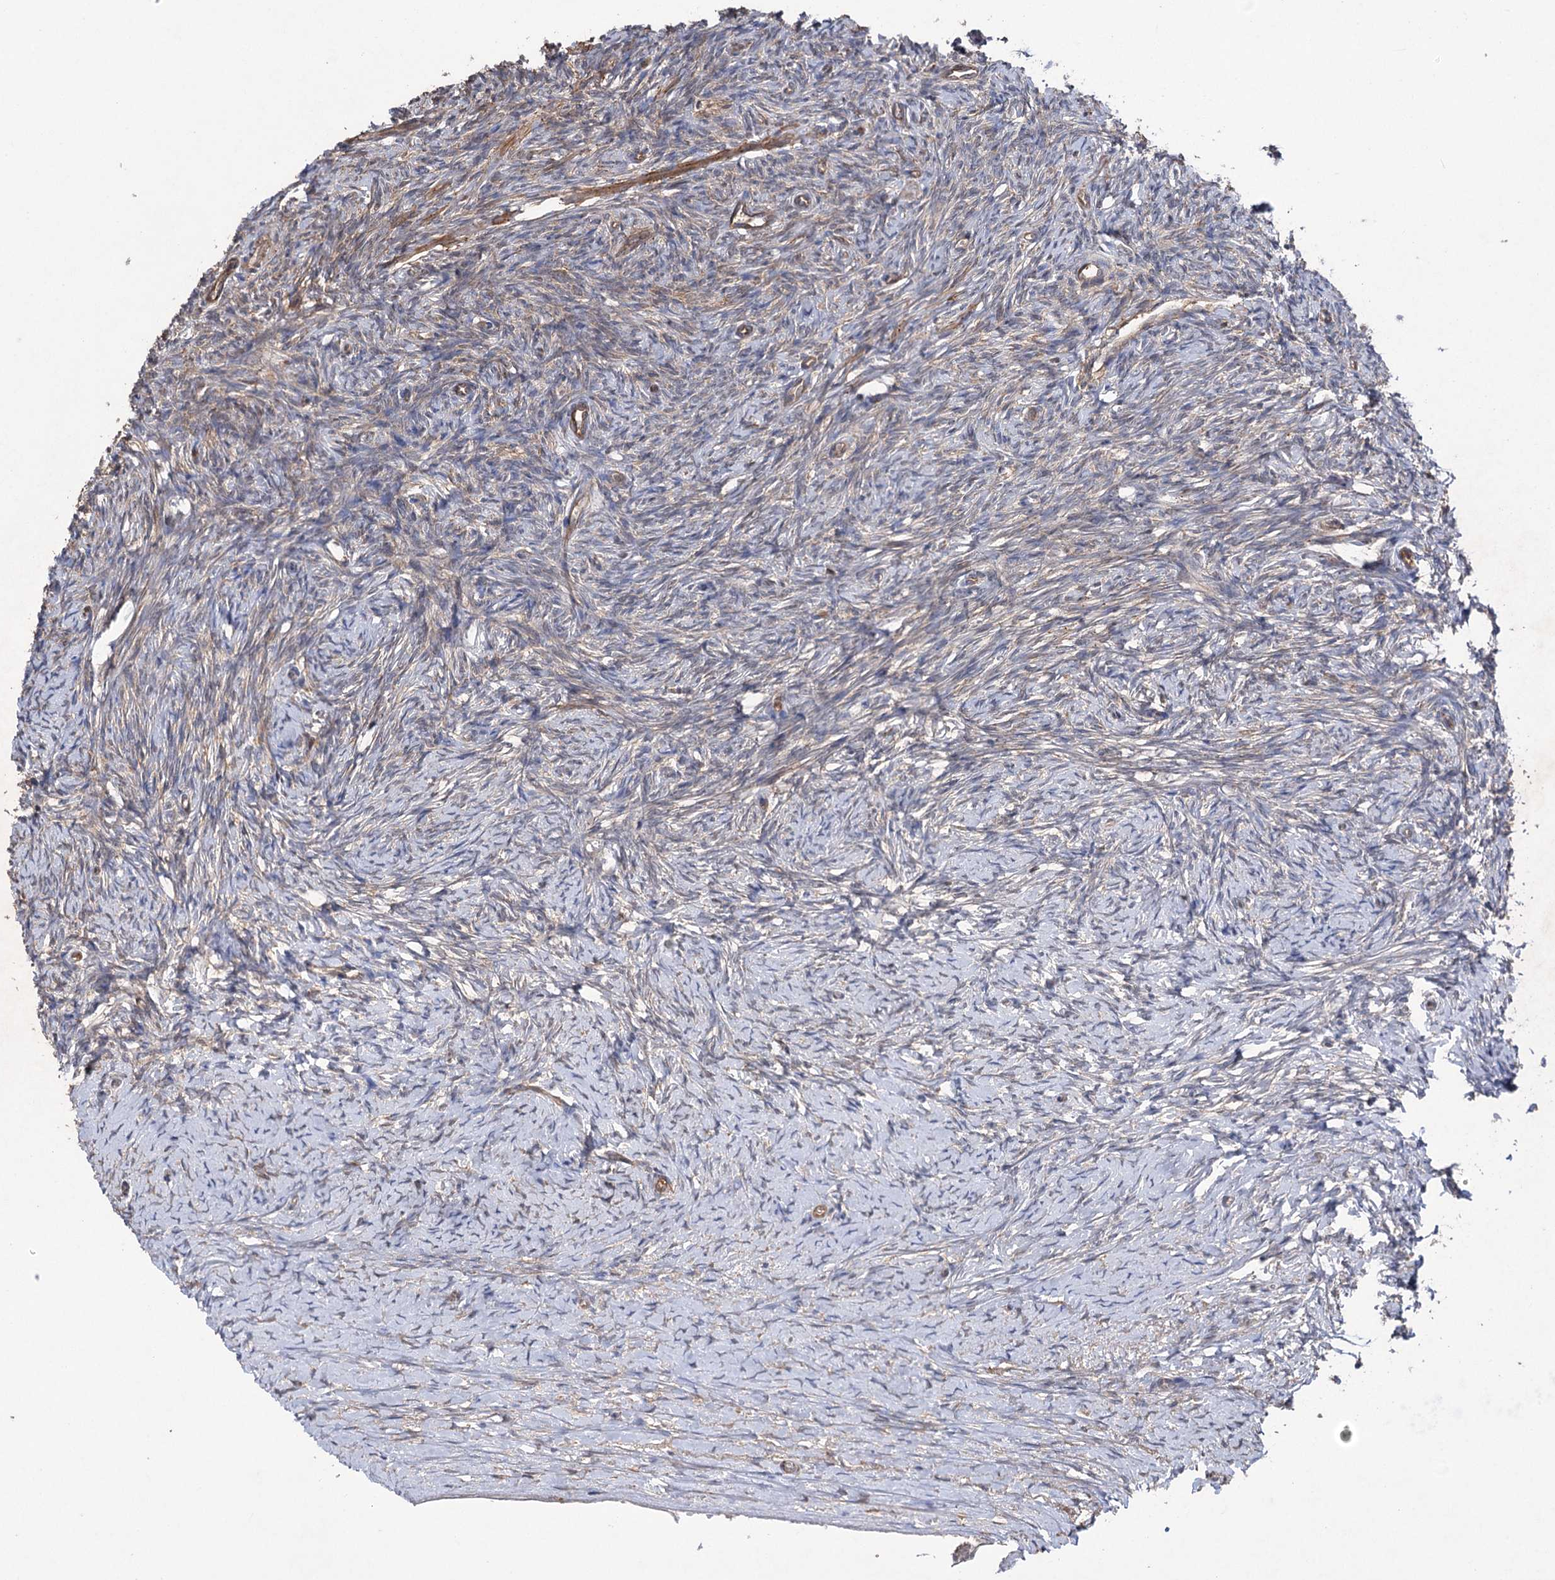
{"staining": {"intensity": "moderate", "quantity": "<25%", "location": "cytoplasmic/membranous"}, "tissue": "ovary", "cell_type": "Ovarian stroma cells", "image_type": "normal", "snomed": [{"axis": "morphology", "description": "Normal tissue, NOS"}, {"axis": "morphology", "description": "Developmental malformation"}, {"axis": "topography", "description": "Ovary"}], "caption": "IHC of unremarkable human ovary reveals low levels of moderate cytoplasmic/membranous expression in about <25% of ovarian stroma cells.", "gene": "LARS2", "patient": {"sex": "female", "age": 39}}